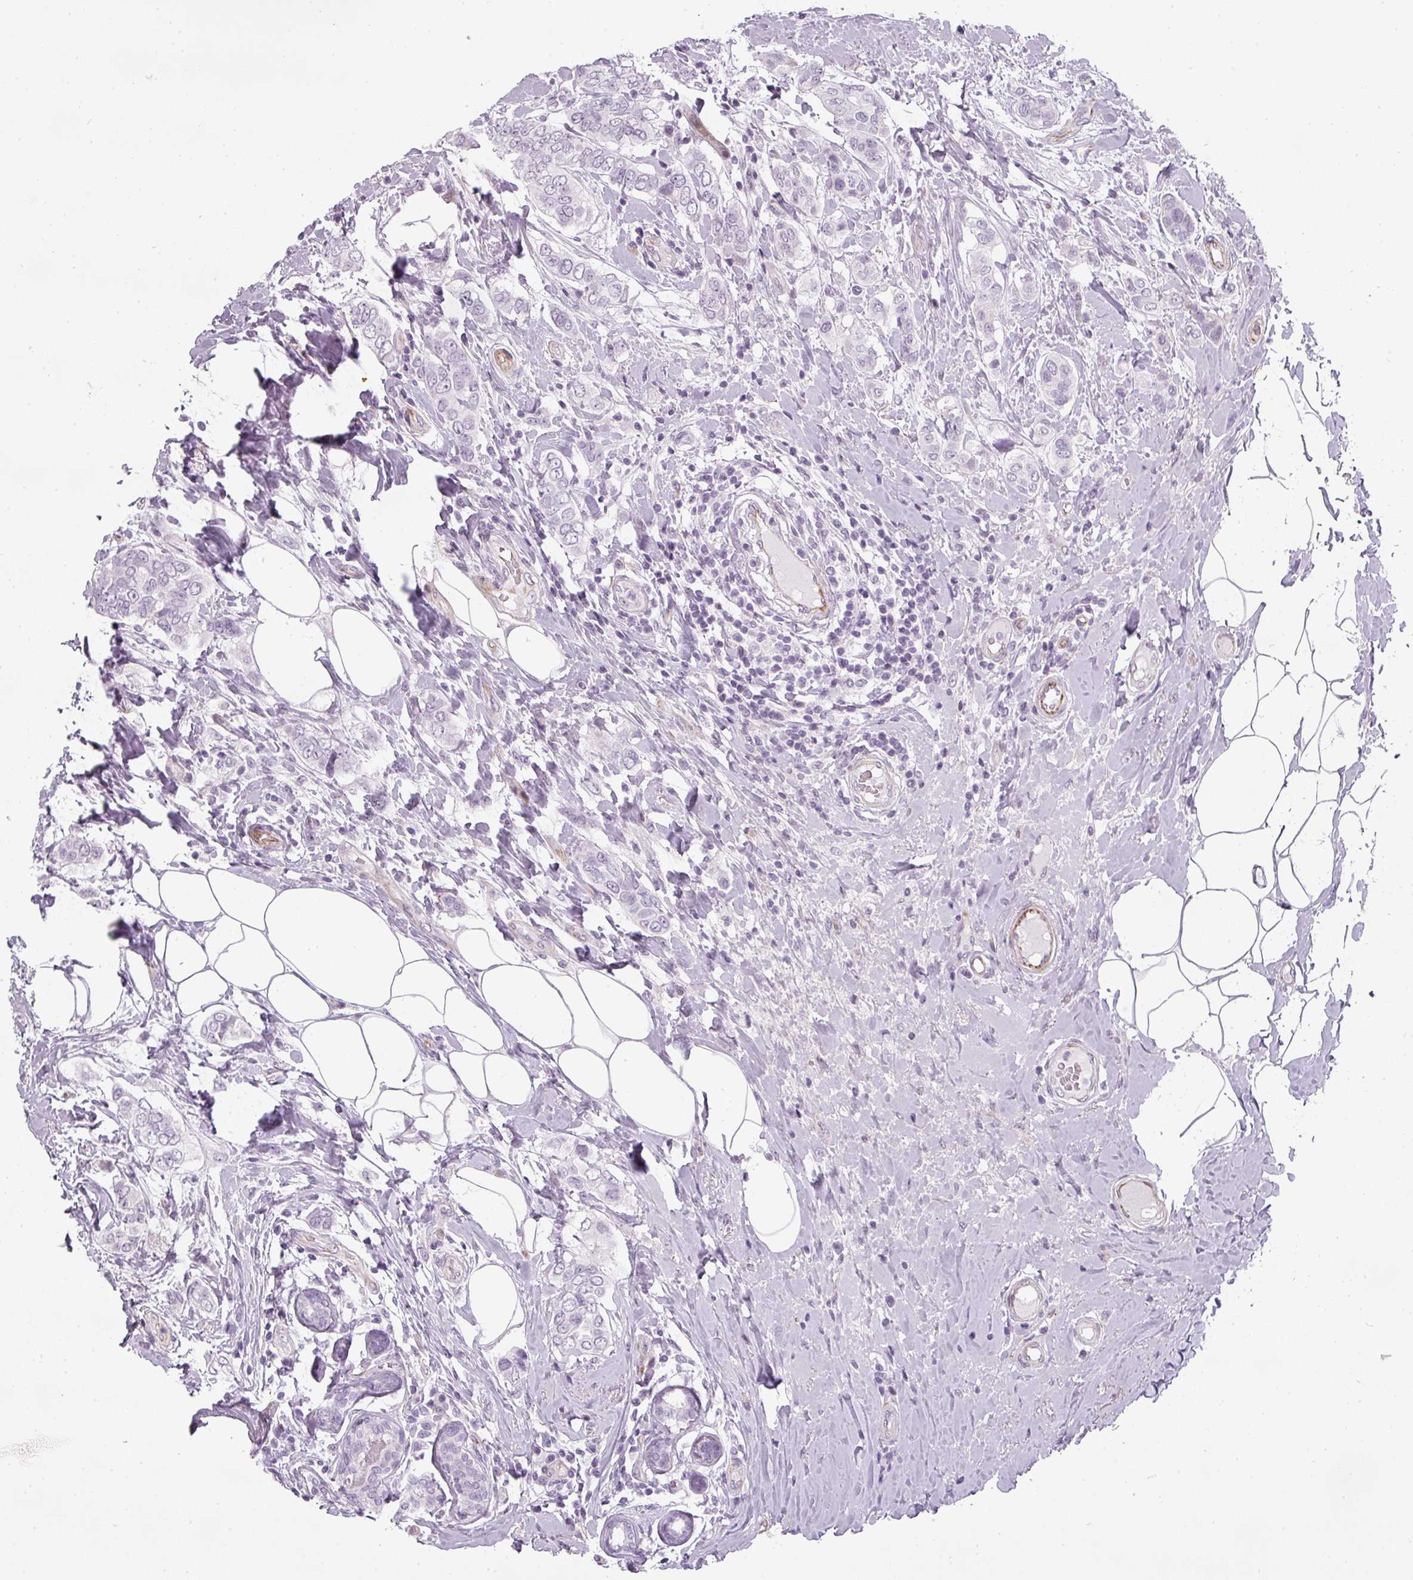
{"staining": {"intensity": "negative", "quantity": "none", "location": "none"}, "tissue": "breast cancer", "cell_type": "Tumor cells", "image_type": "cancer", "snomed": [{"axis": "morphology", "description": "Lobular carcinoma"}, {"axis": "topography", "description": "Breast"}], "caption": "Immunohistochemical staining of breast cancer (lobular carcinoma) reveals no significant positivity in tumor cells. (DAB immunohistochemistry (IHC) visualized using brightfield microscopy, high magnification).", "gene": "CHRDL1", "patient": {"sex": "female", "age": 51}}